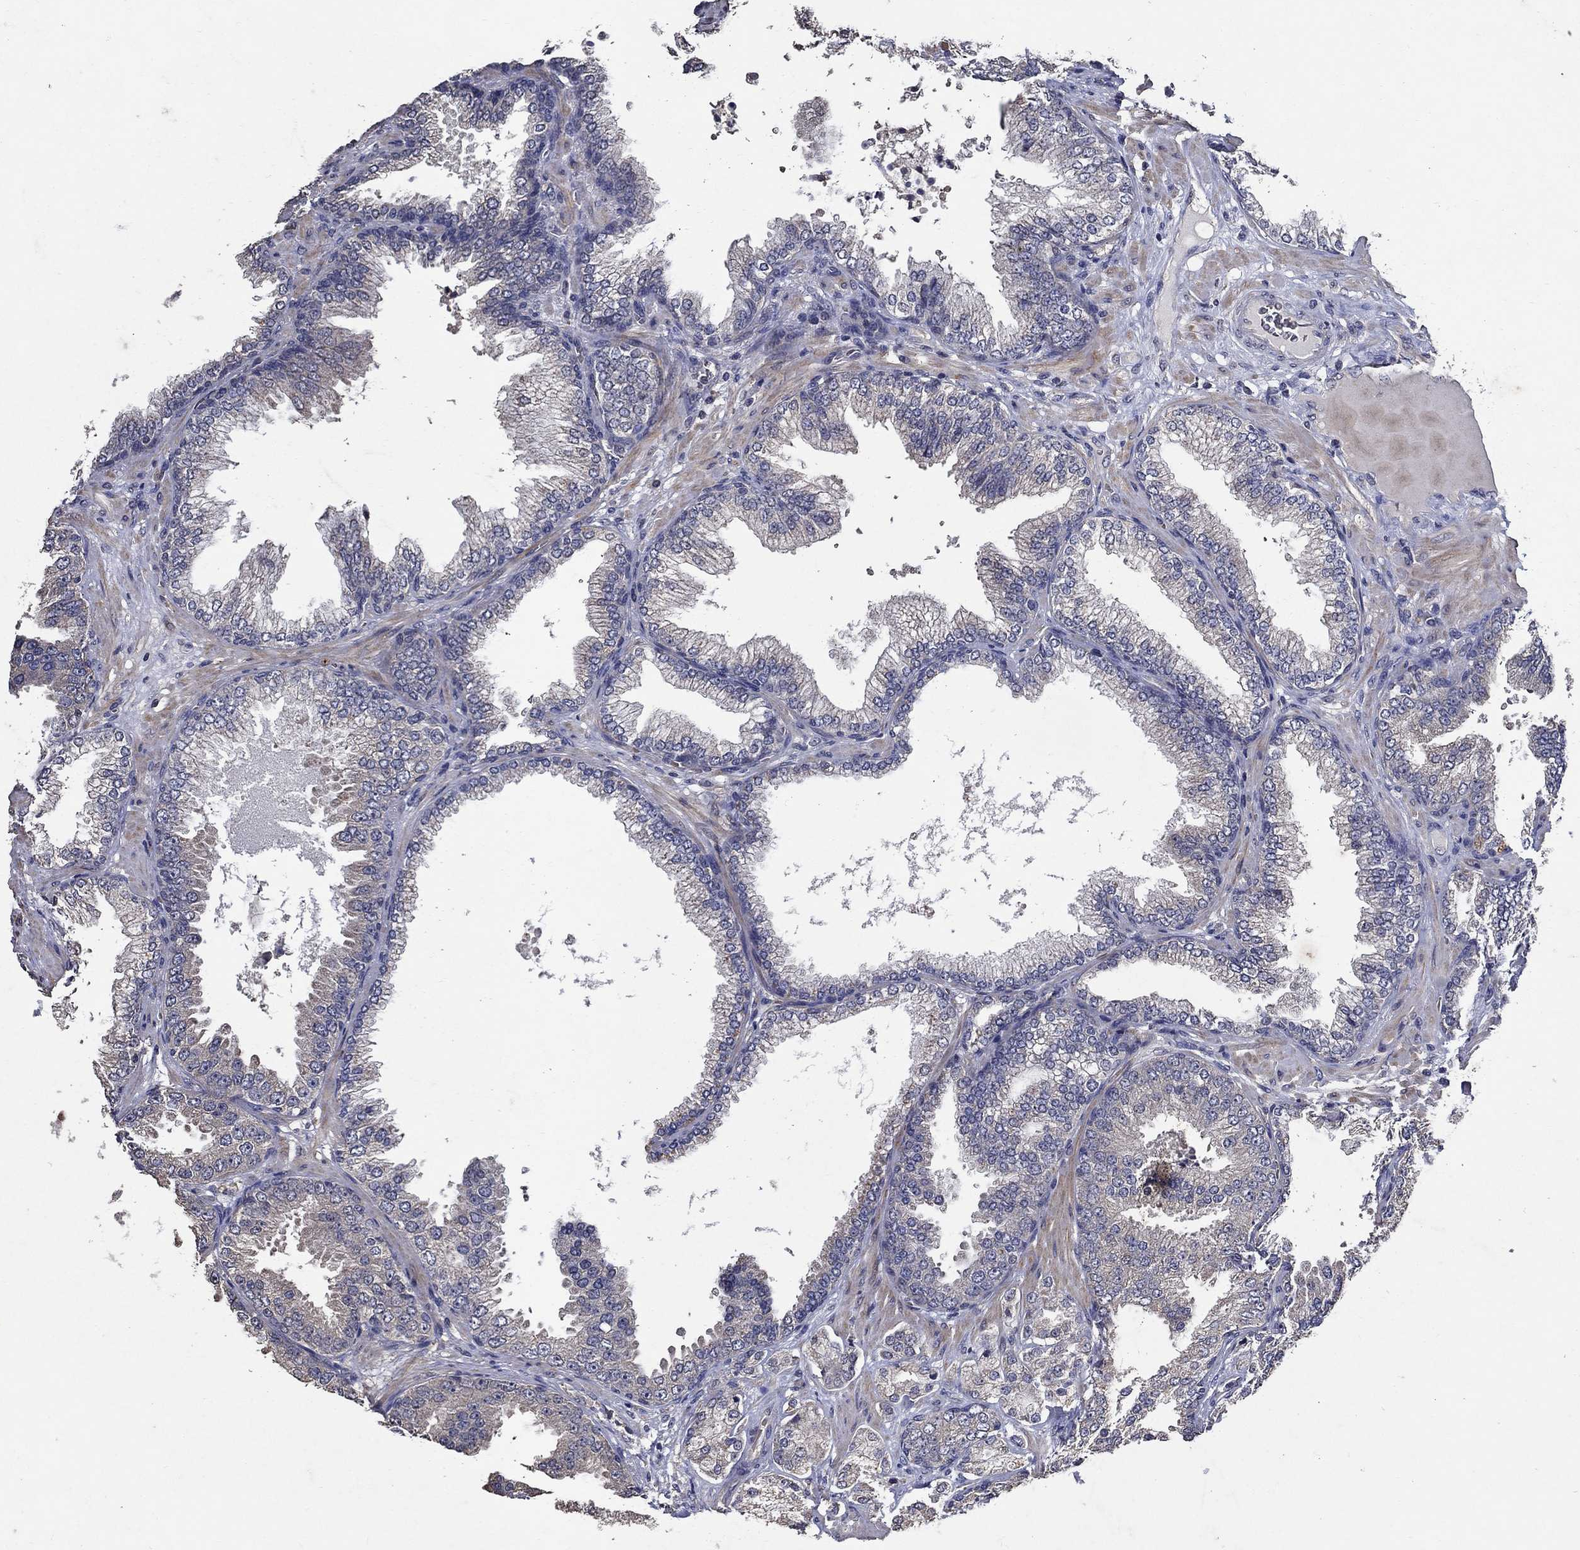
{"staining": {"intensity": "weak", "quantity": "<25%", "location": "cytoplasmic/membranous"}, "tissue": "prostate cancer", "cell_type": "Tumor cells", "image_type": "cancer", "snomed": [{"axis": "morphology", "description": "Adenocarcinoma, Low grade"}, {"axis": "topography", "description": "Prostate"}], "caption": "Prostate low-grade adenocarcinoma was stained to show a protein in brown. There is no significant positivity in tumor cells.", "gene": "HAP1", "patient": {"sex": "male", "age": 68}}